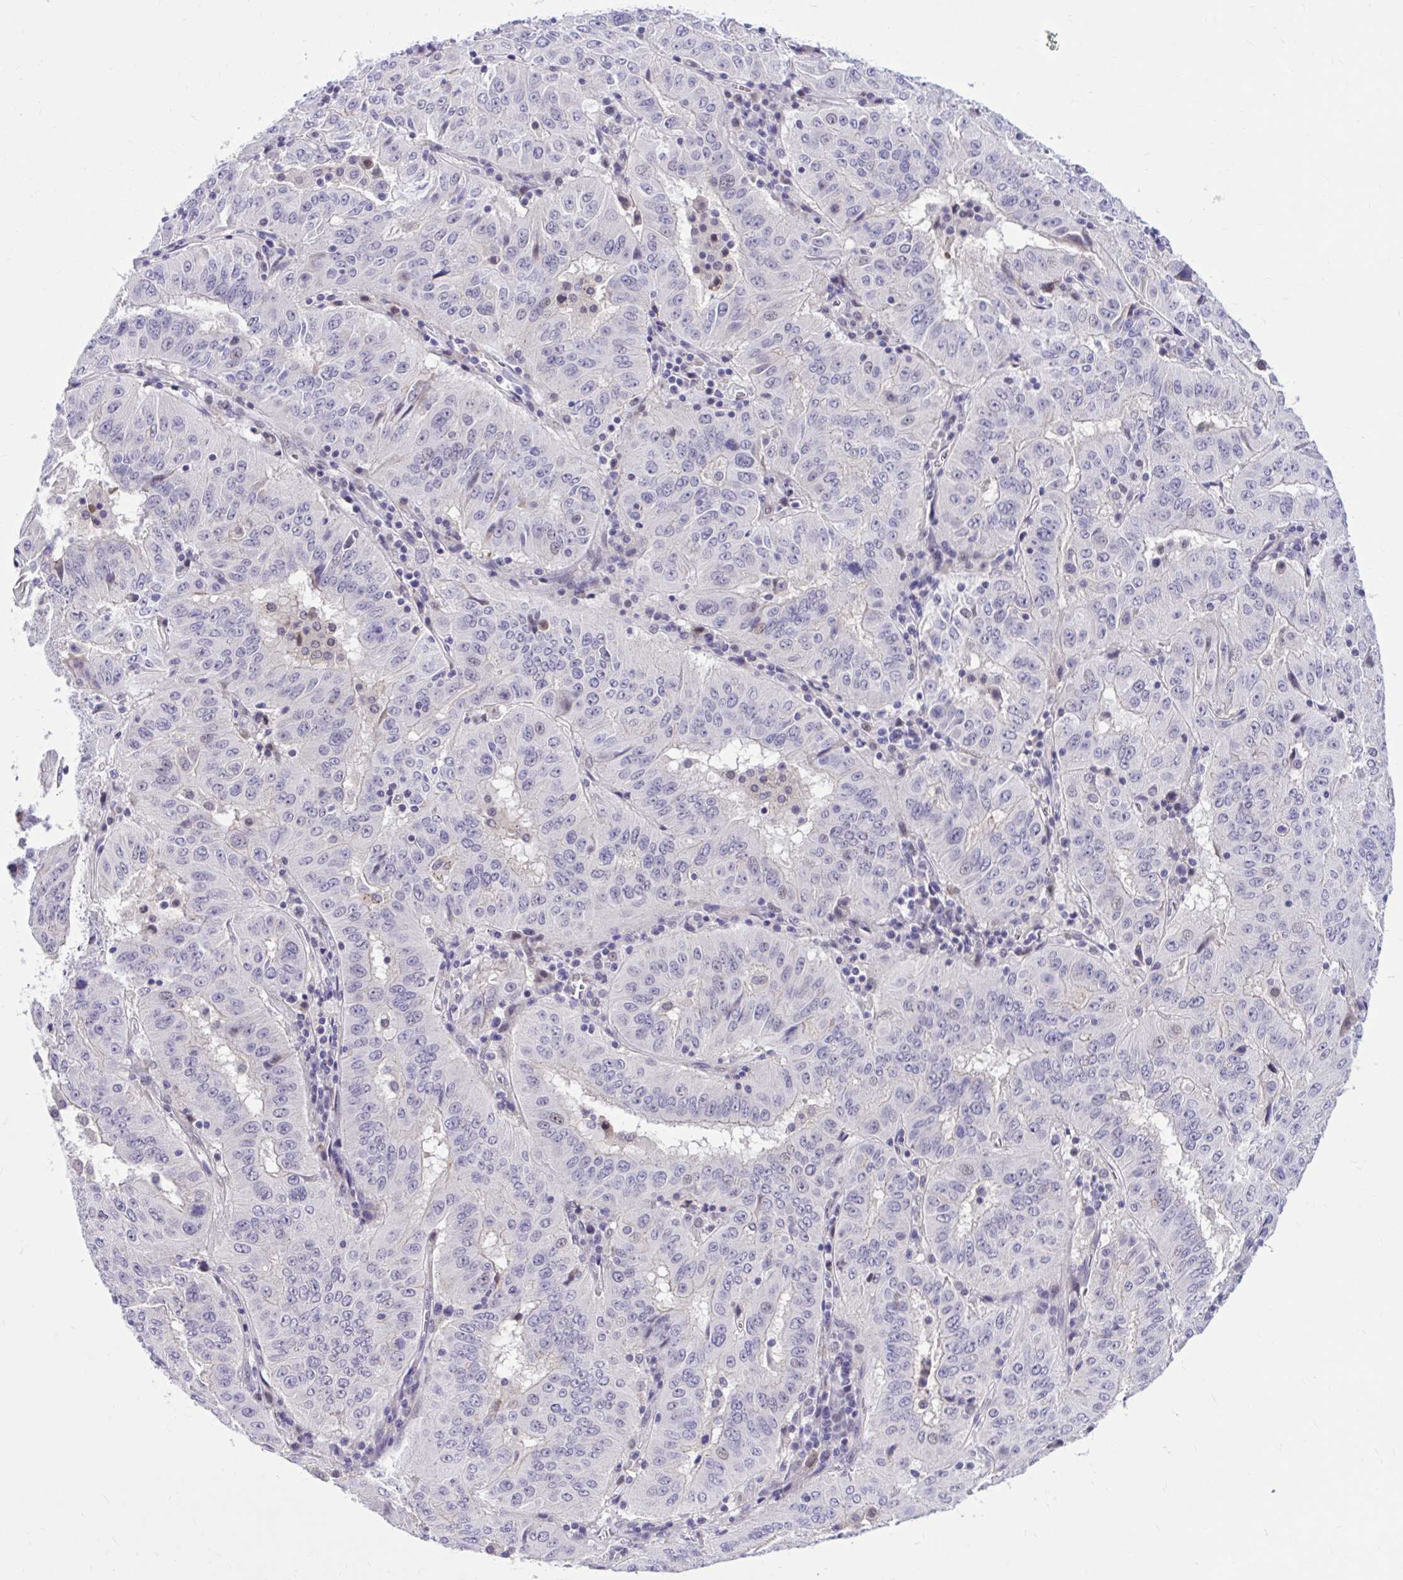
{"staining": {"intensity": "negative", "quantity": "none", "location": "none"}, "tissue": "pancreatic cancer", "cell_type": "Tumor cells", "image_type": "cancer", "snomed": [{"axis": "morphology", "description": "Adenocarcinoma, NOS"}, {"axis": "topography", "description": "Pancreas"}], "caption": "Pancreatic cancer stained for a protein using IHC shows no positivity tumor cells.", "gene": "ZBTB25", "patient": {"sex": "male", "age": 63}}